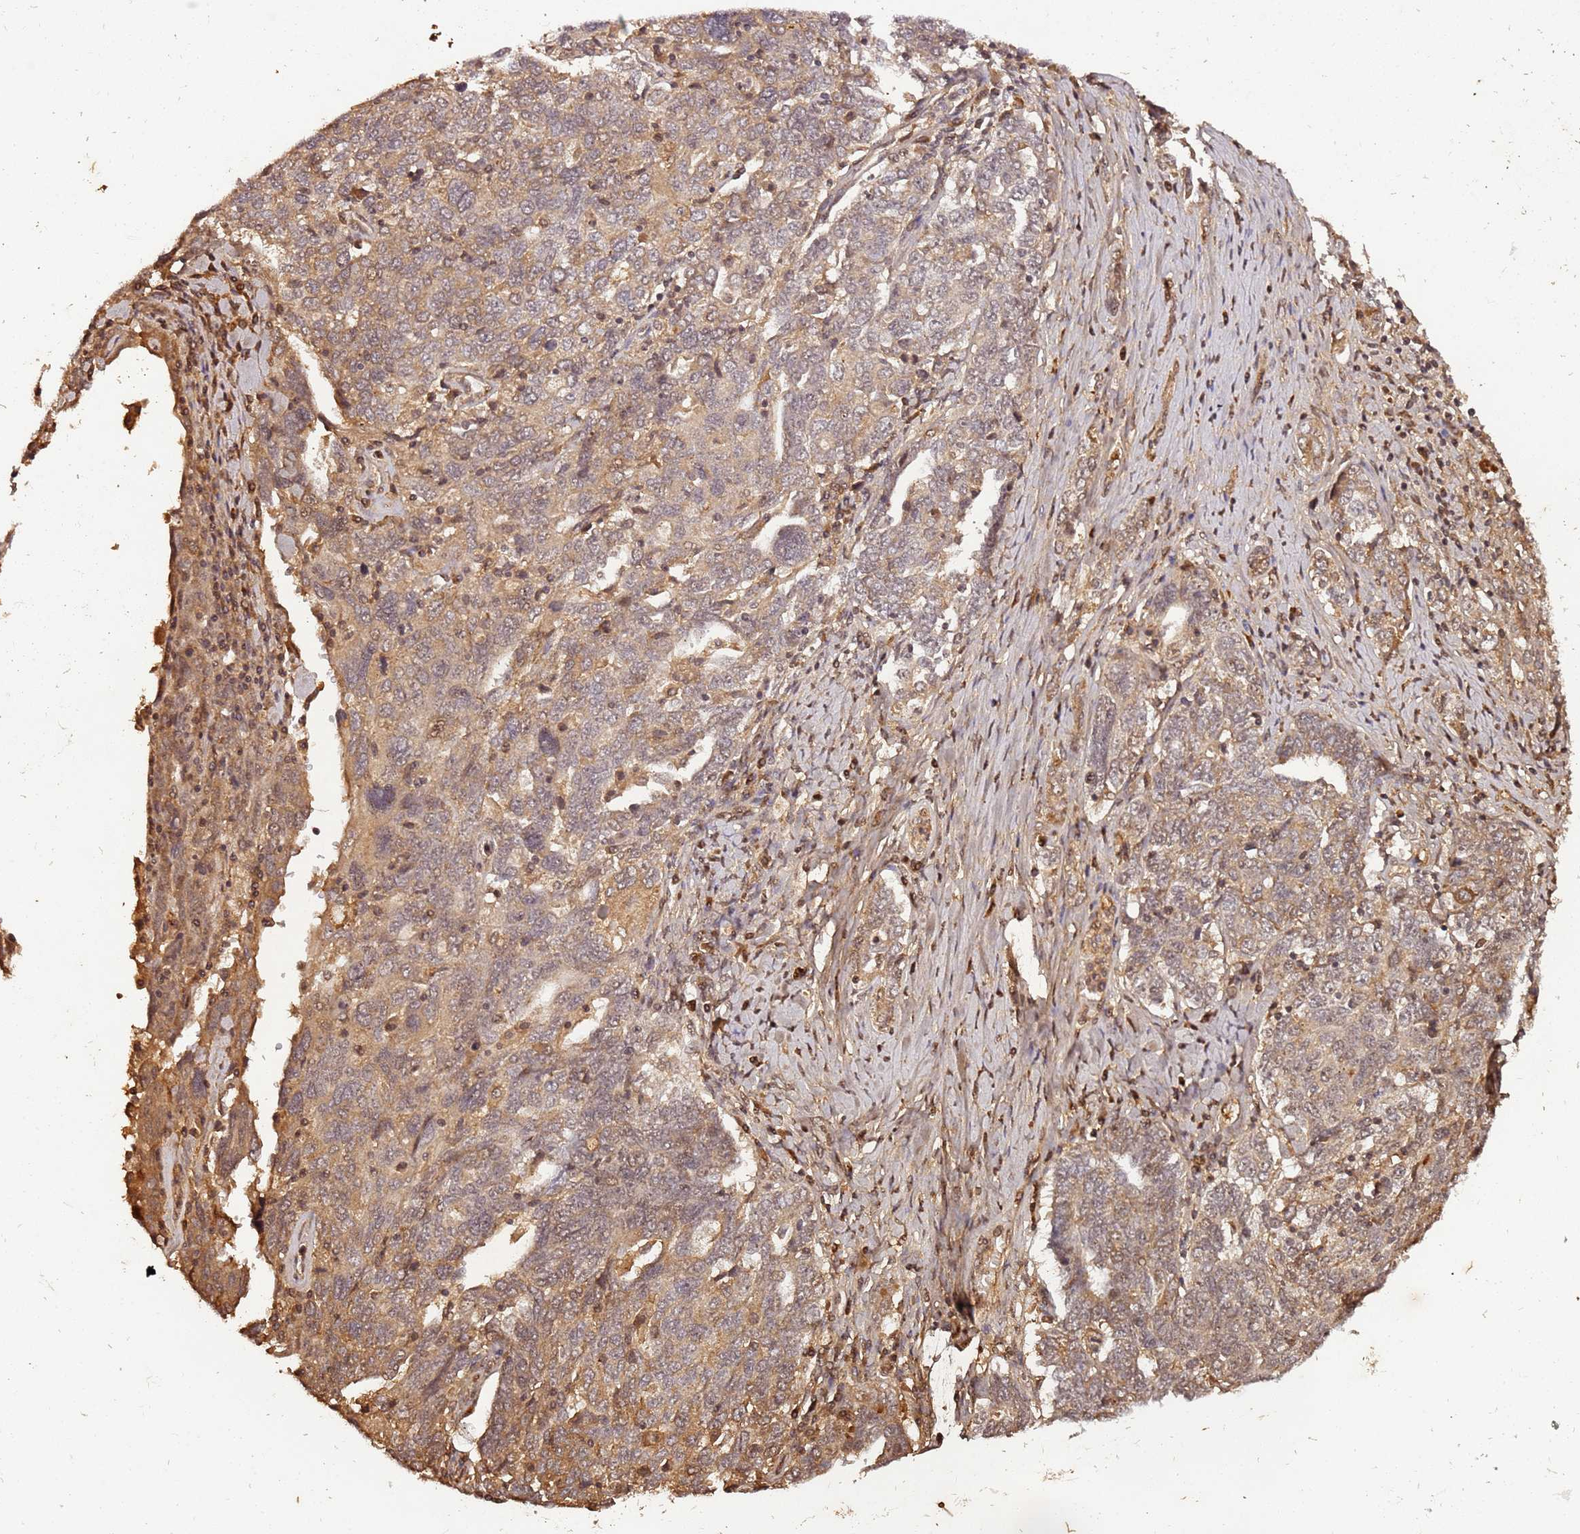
{"staining": {"intensity": "weak", "quantity": "25%-75%", "location": "cytoplasmic/membranous"}, "tissue": "ovarian cancer", "cell_type": "Tumor cells", "image_type": "cancer", "snomed": [{"axis": "morphology", "description": "Carcinoma, endometroid"}, {"axis": "topography", "description": "Ovary"}], "caption": "IHC histopathology image of endometroid carcinoma (ovarian) stained for a protein (brown), which displays low levels of weak cytoplasmic/membranous staining in about 25%-75% of tumor cells.", "gene": "COL1A2", "patient": {"sex": "female", "age": 62}}